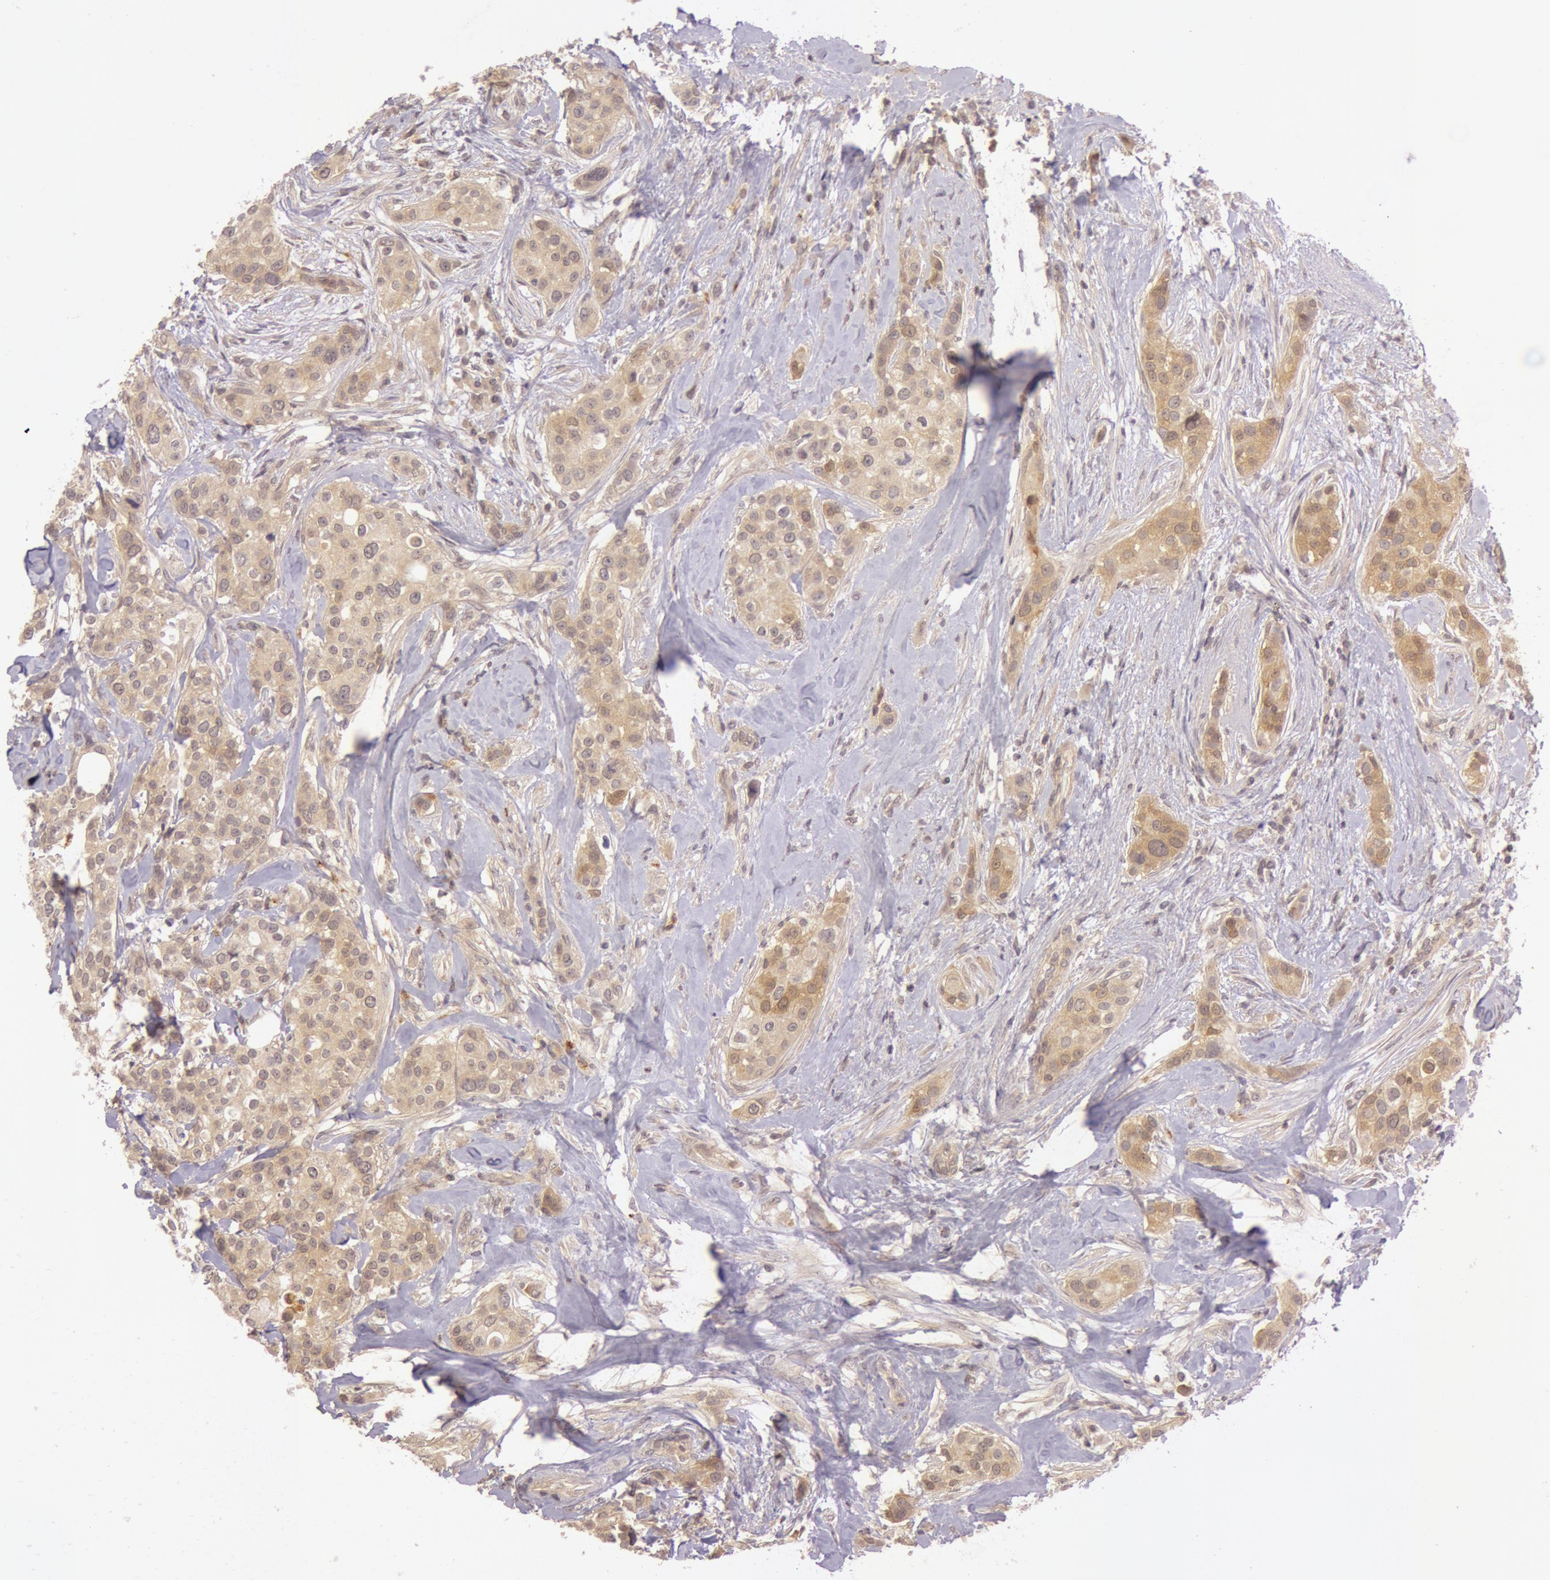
{"staining": {"intensity": "moderate", "quantity": ">75%", "location": "cytoplasmic/membranous"}, "tissue": "breast cancer", "cell_type": "Tumor cells", "image_type": "cancer", "snomed": [{"axis": "morphology", "description": "Duct carcinoma"}, {"axis": "topography", "description": "Breast"}], "caption": "Breast cancer stained for a protein shows moderate cytoplasmic/membranous positivity in tumor cells. Ihc stains the protein in brown and the nuclei are stained blue.", "gene": "ATG2B", "patient": {"sex": "female", "age": 45}}